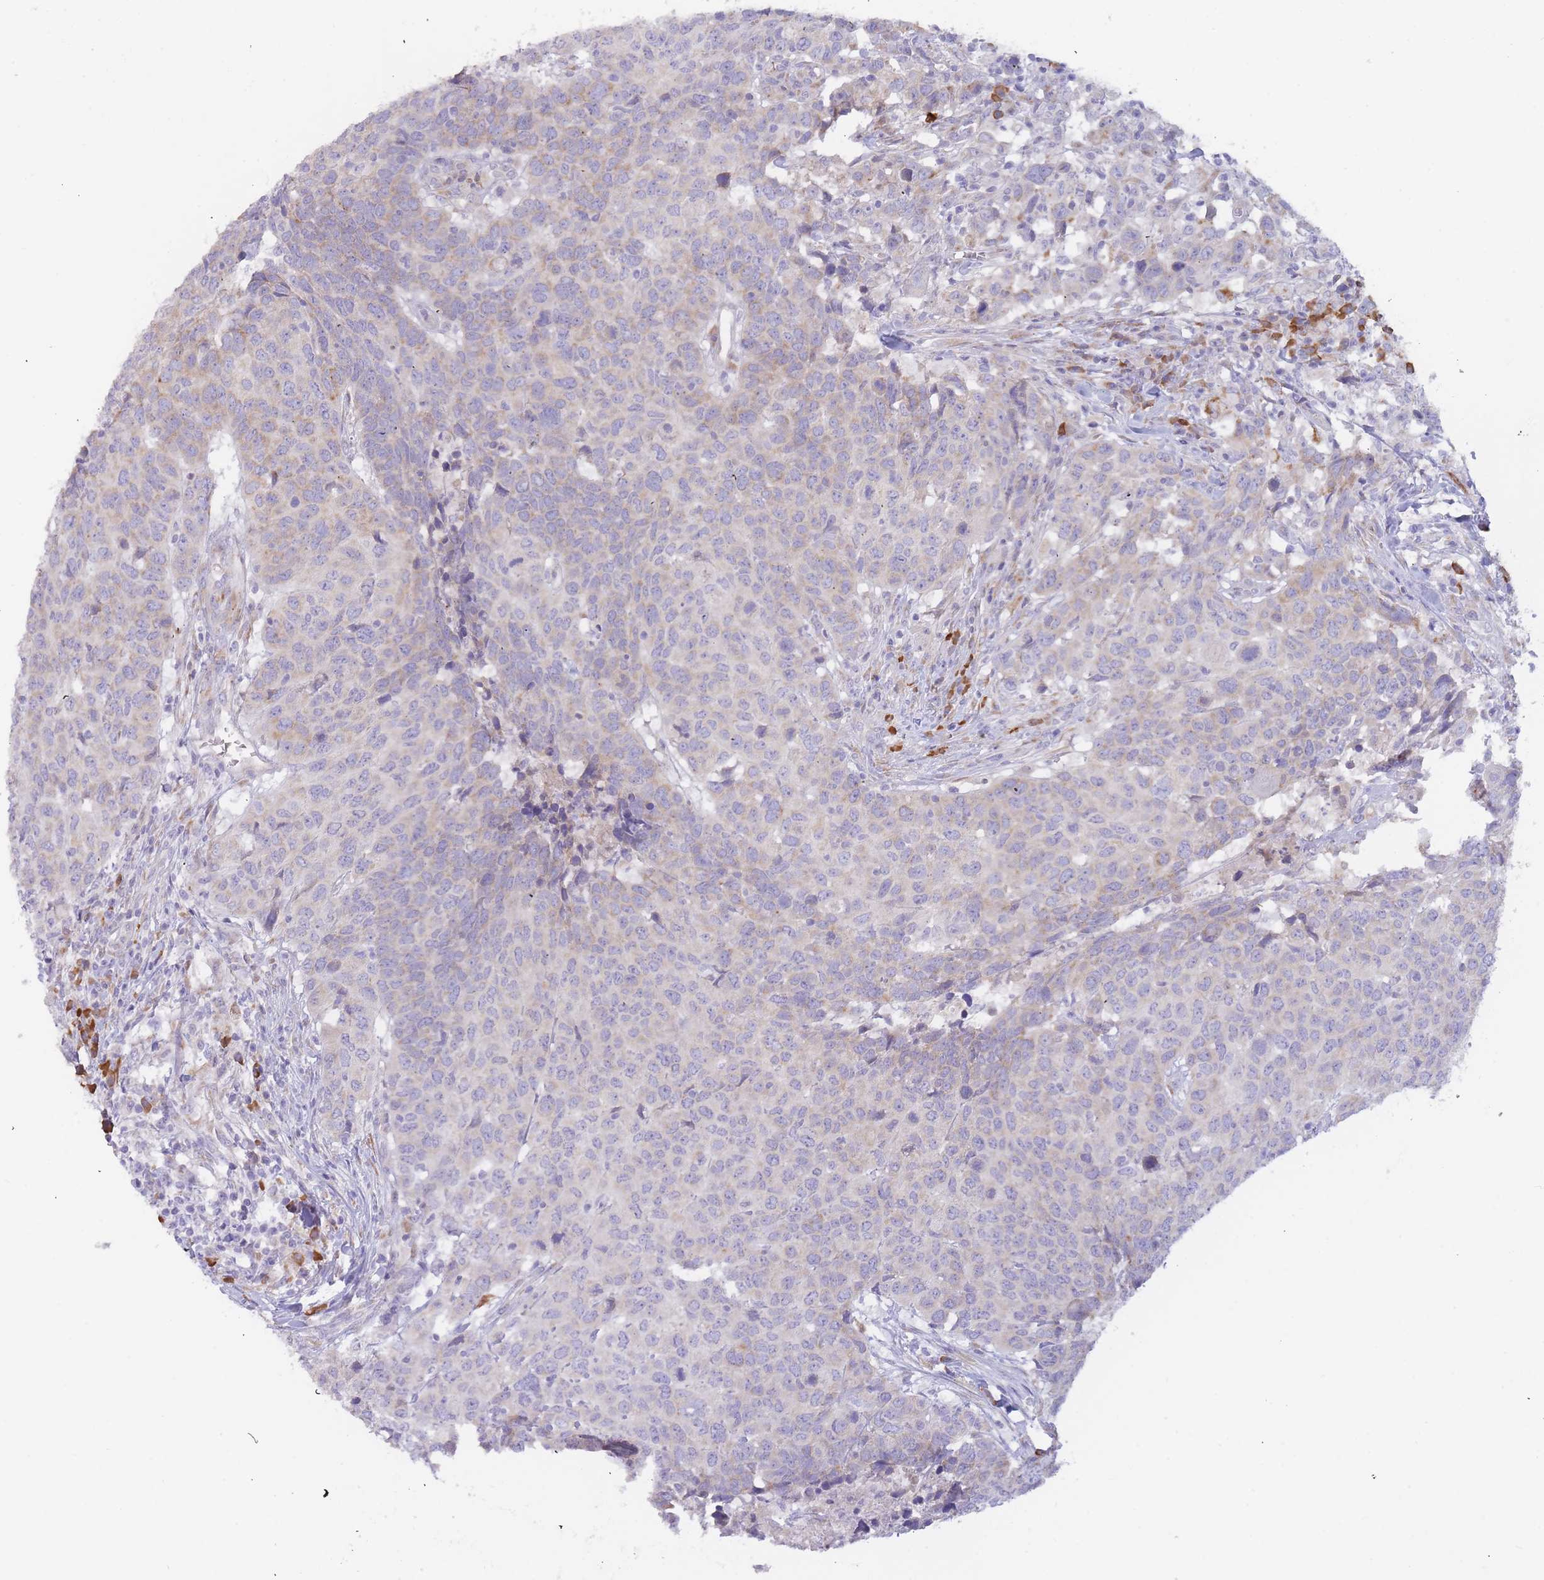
{"staining": {"intensity": "weak", "quantity": "<25%", "location": "cytoplasmic/membranous"}, "tissue": "head and neck cancer", "cell_type": "Tumor cells", "image_type": "cancer", "snomed": [{"axis": "morphology", "description": "Normal tissue, NOS"}, {"axis": "morphology", "description": "Squamous cell carcinoma, NOS"}, {"axis": "topography", "description": "Skeletal muscle"}, {"axis": "topography", "description": "Vascular tissue"}, {"axis": "topography", "description": "Peripheral nerve tissue"}, {"axis": "topography", "description": "Head-Neck"}], "caption": "The histopathology image demonstrates no significant staining in tumor cells of head and neck cancer (squamous cell carcinoma).", "gene": "SLC35E4", "patient": {"sex": "male", "age": 66}}